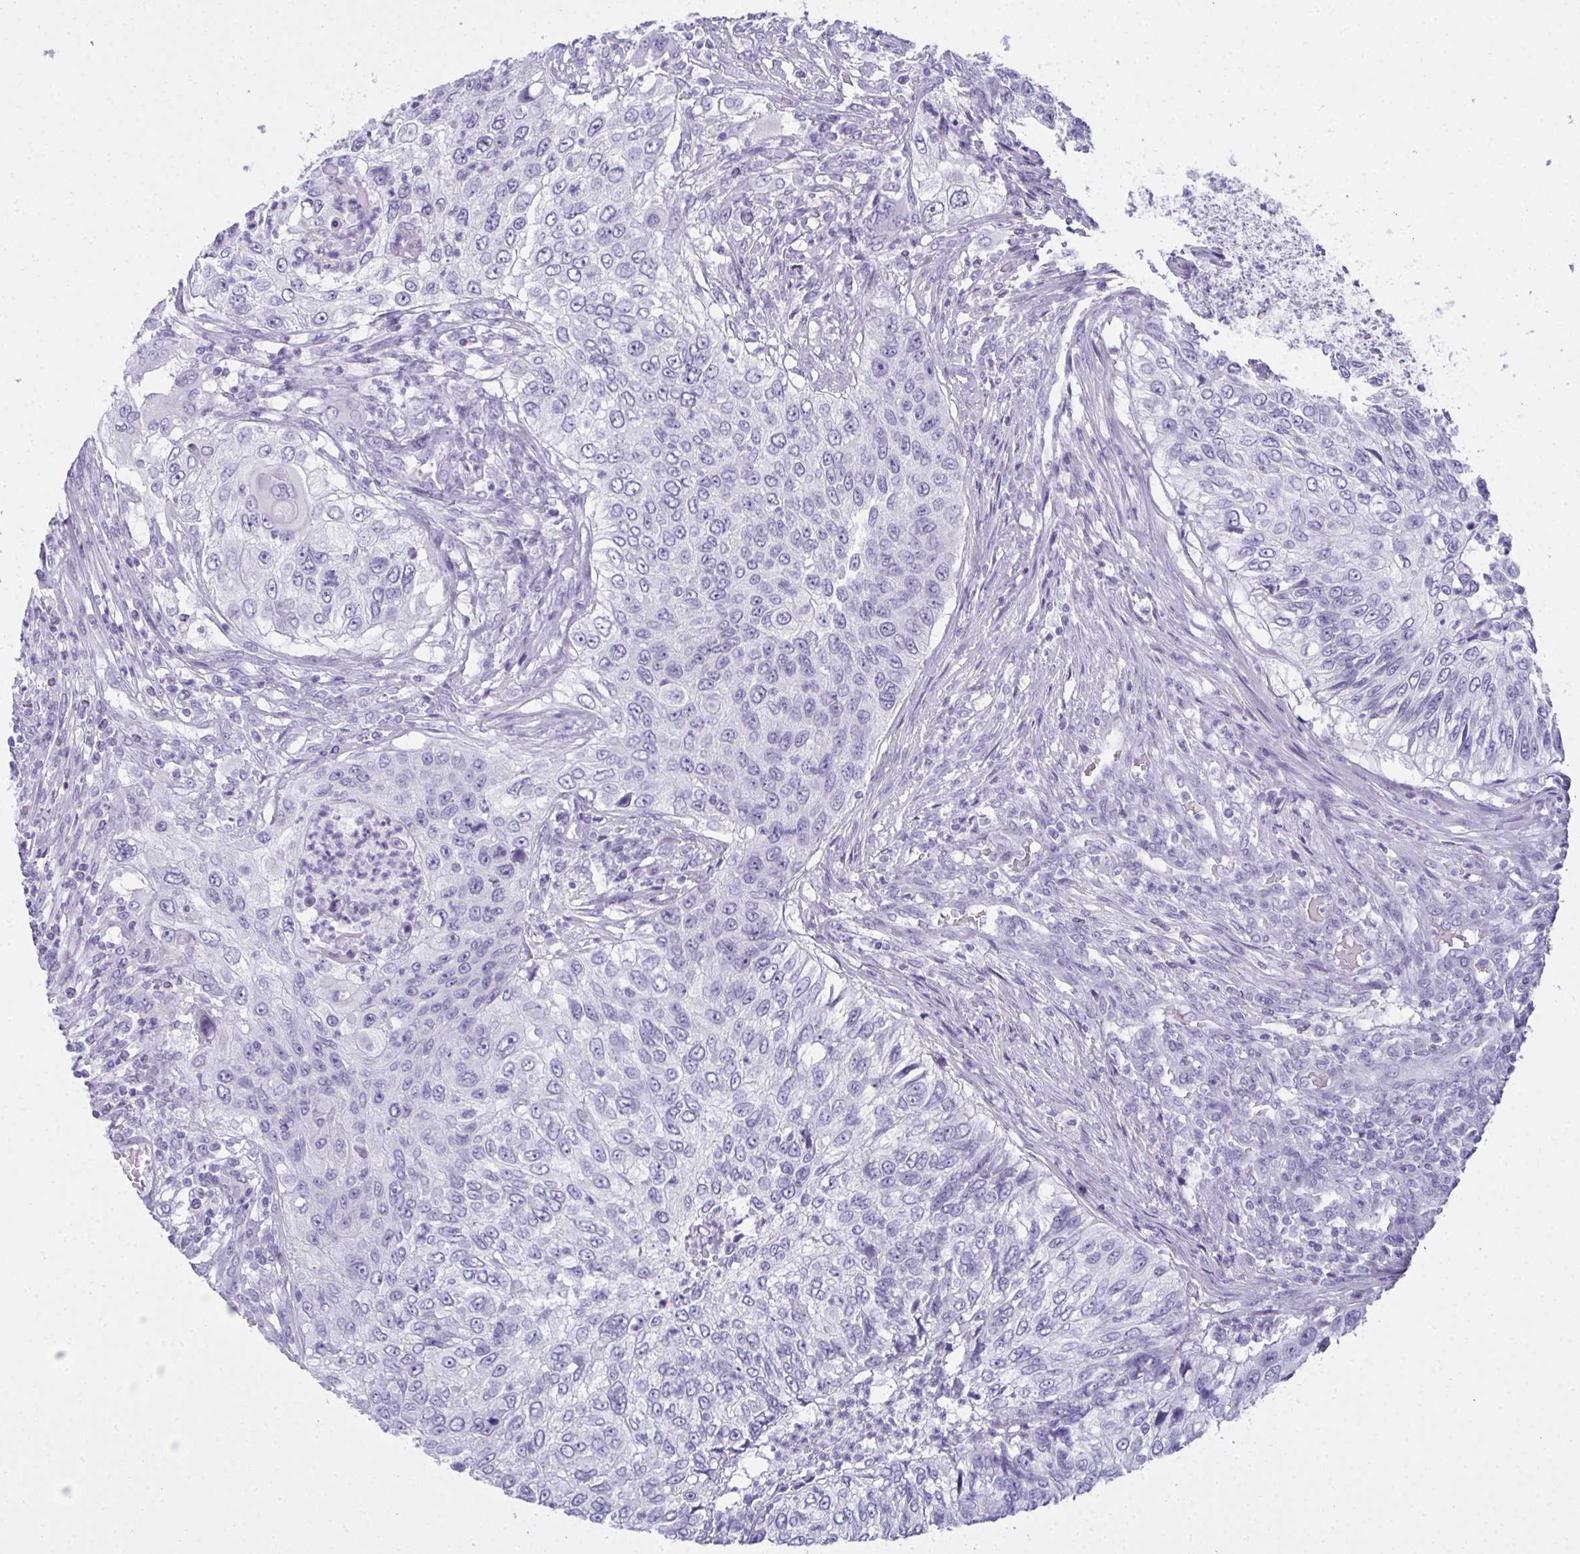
{"staining": {"intensity": "negative", "quantity": "none", "location": "none"}, "tissue": "urothelial cancer", "cell_type": "Tumor cells", "image_type": "cancer", "snomed": [{"axis": "morphology", "description": "Urothelial carcinoma, High grade"}, {"axis": "topography", "description": "Urinary bladder"}], "caption": "A micrograph of urothelial carcinoma (high-grade) stained for a protein displays no brown staining in tumor cells. Brightfield microscopy of immunohistochemistry stained with DAB (brown) and hematoxylin (blue), captured at high magnification.", "gene": "SLC36A2", "patient": {"sex": "female", "age": 60}}